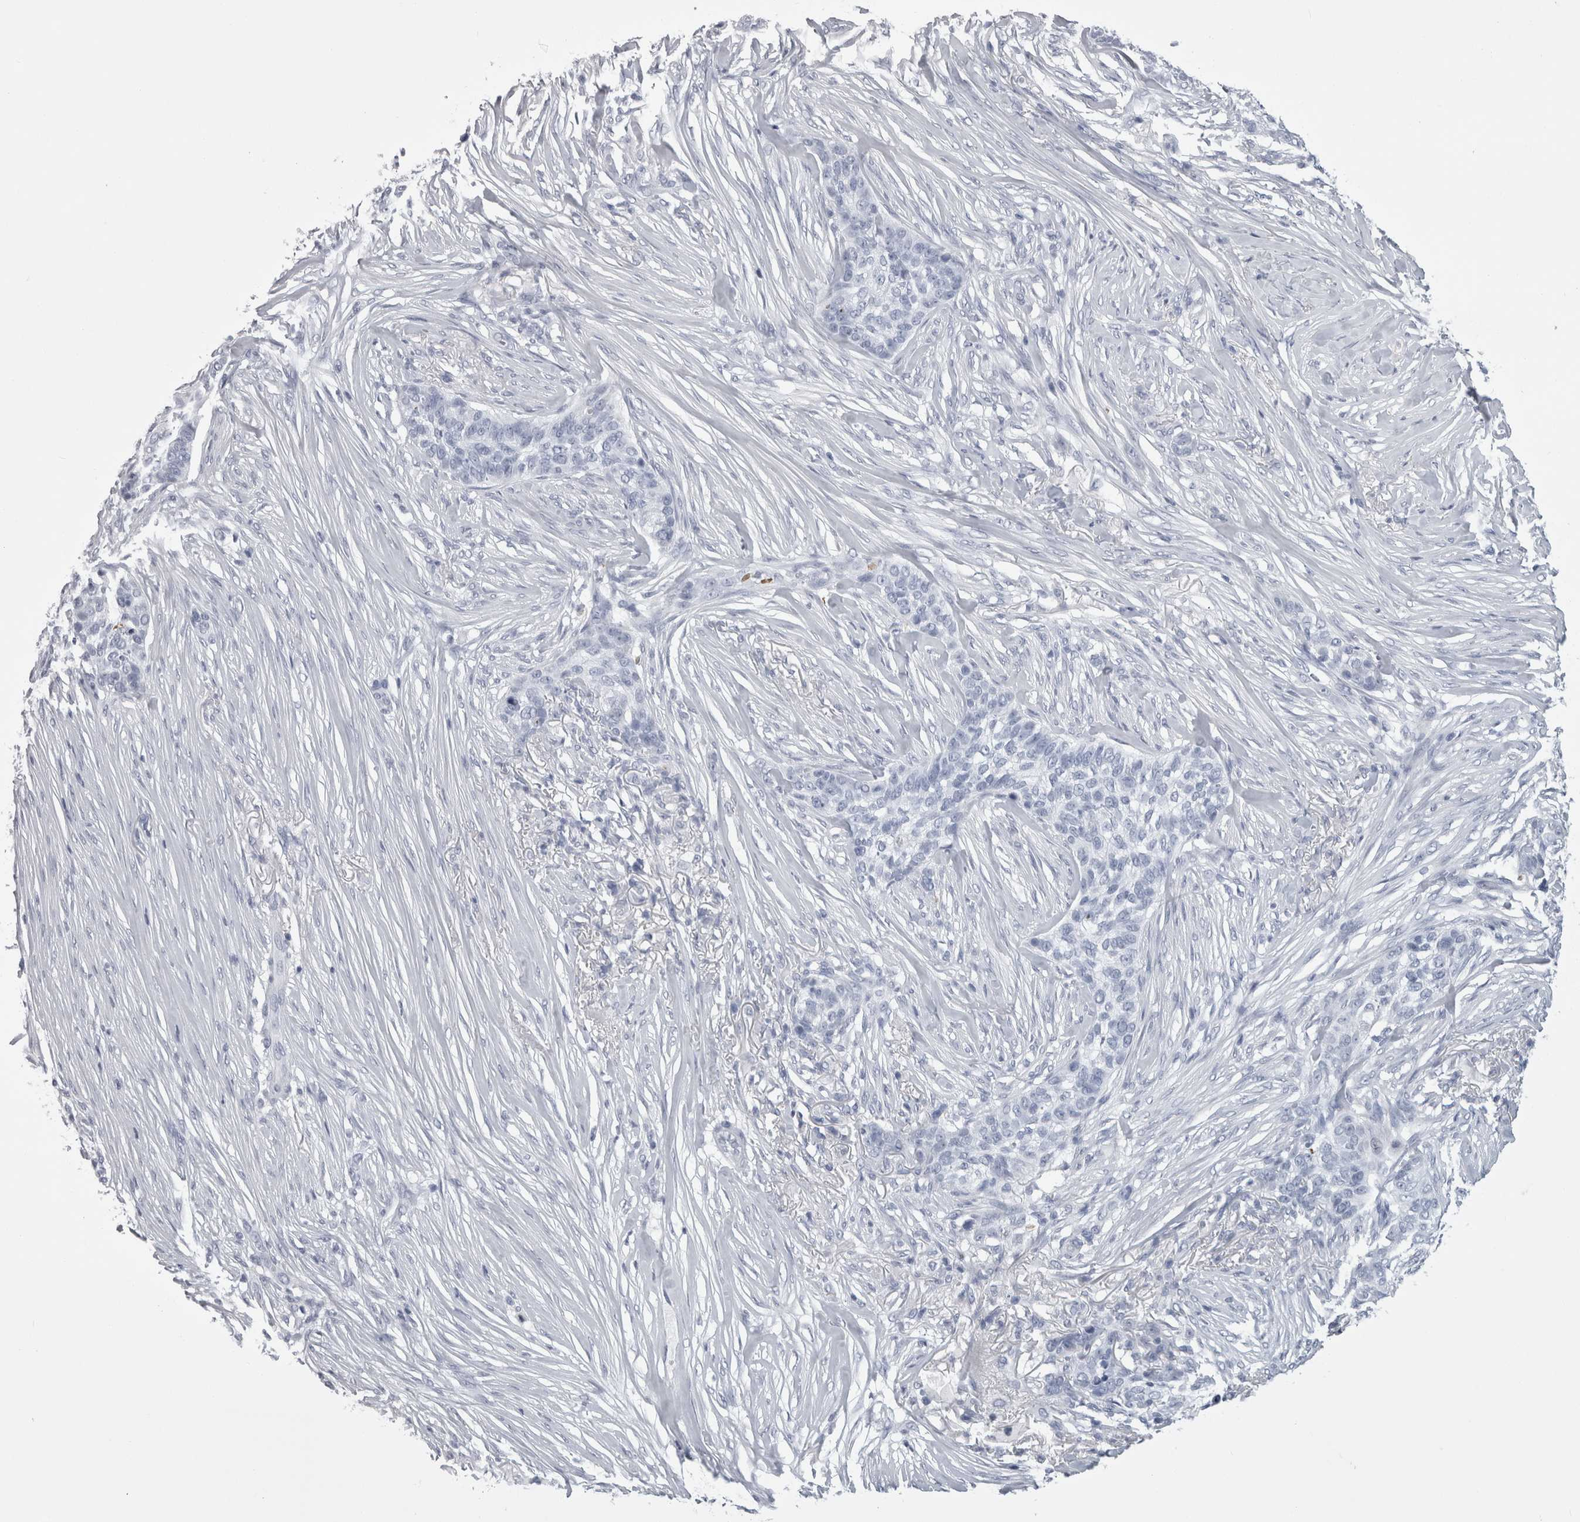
{"staining": {"intensity": "negative", "quantity": "none", "location": "none"}, "tissue": "skin cancer", "cell_type": "Tumor cells", "image_type": "cancer", "snomed": [{"axis": "morphology", "description": "Basal cell carcinoma"}, {"axis": "topography", "description": "Skin"}], "caption": "An immunohistochemistry (IHC) micrograph of skin cancer is shown. There is no staining in tumor cells of skin cancer.", "gene": "ALDH8A1", "patient": {"sex": "male", "age": 85}}